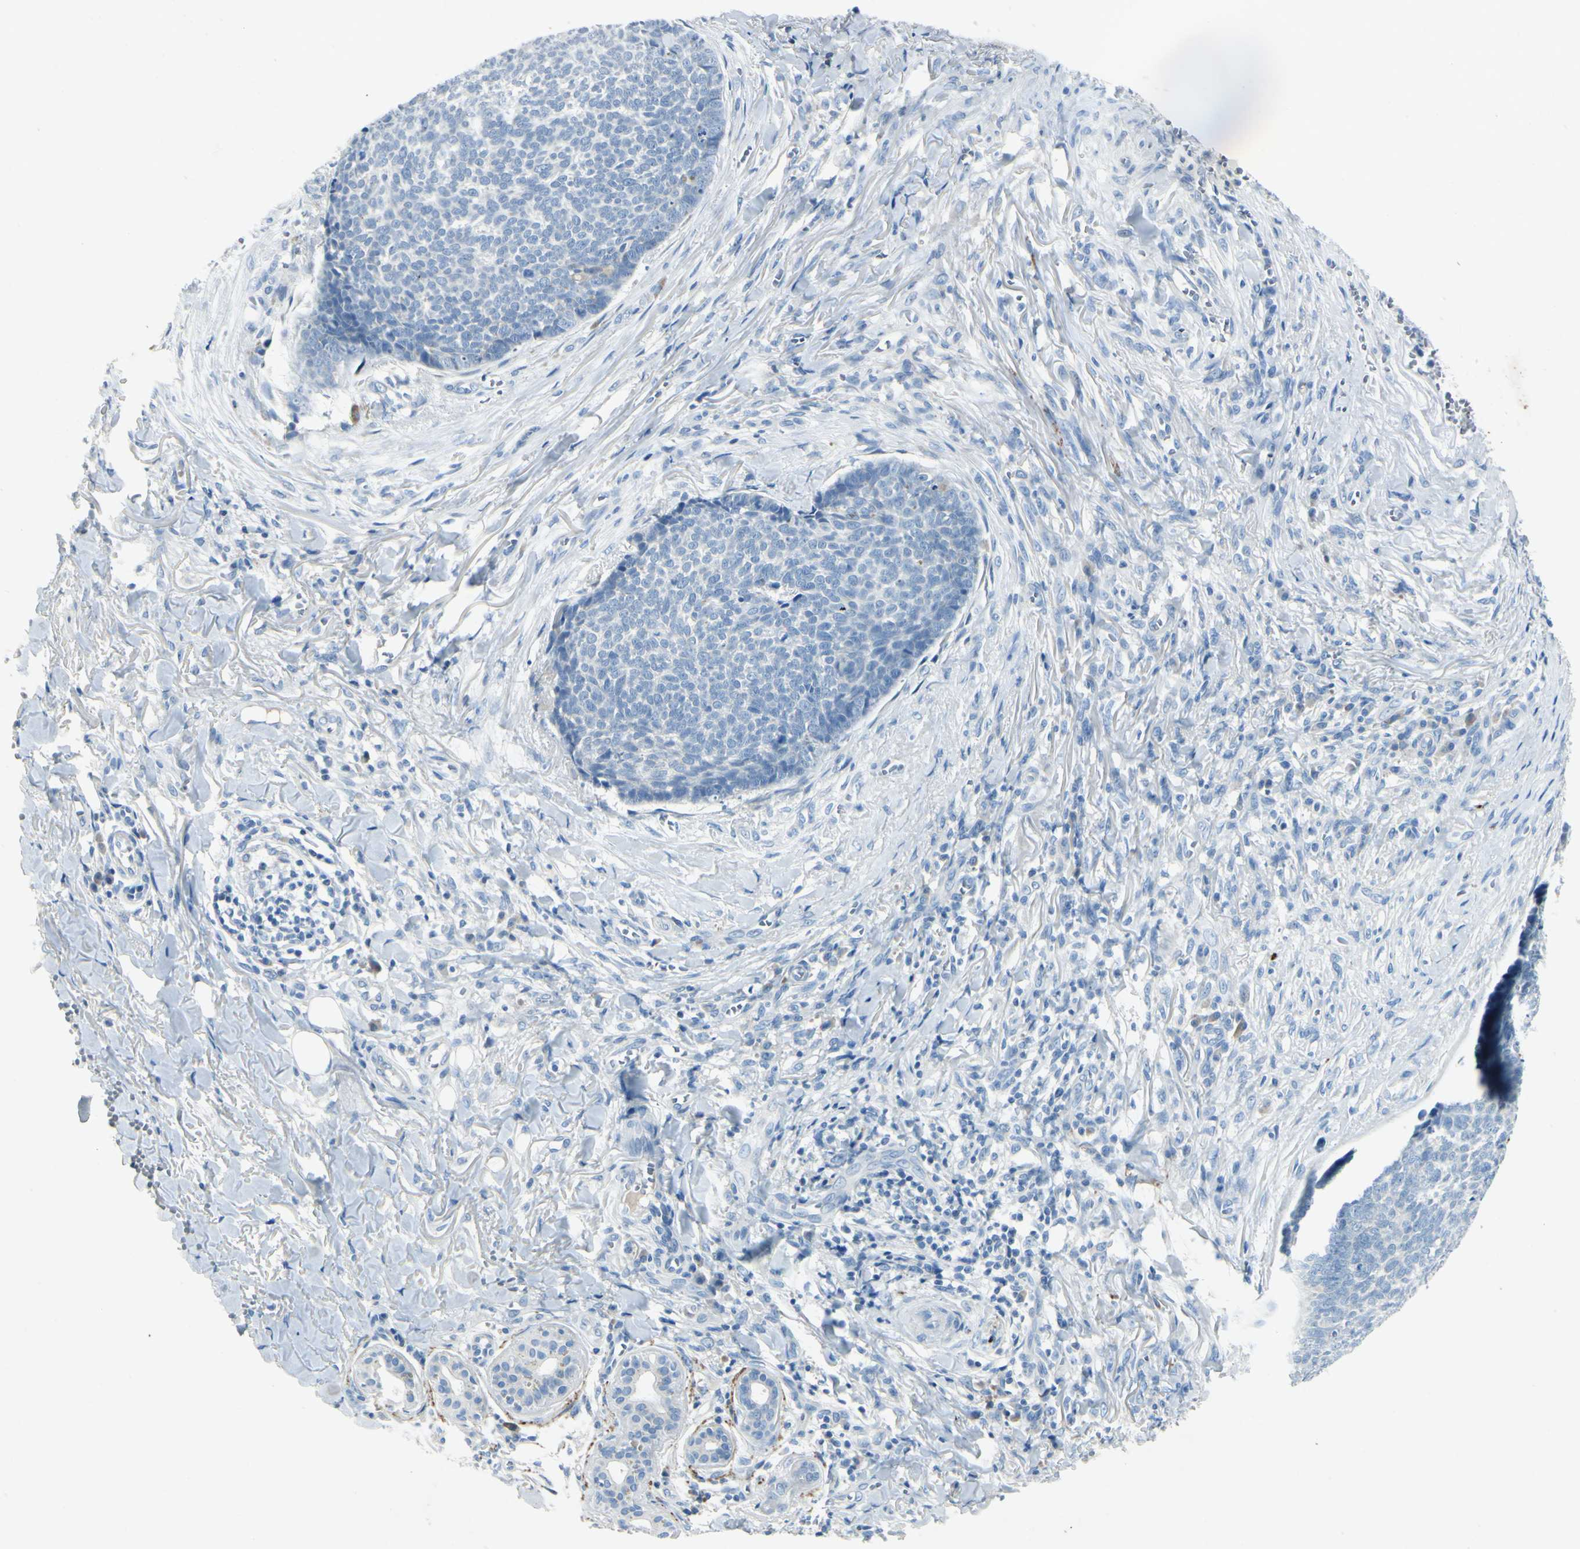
{"staining": {"intensity": "negative", "quantity": "none", "location": "none"}, "tissue": "skin cancer", "cell_type": "Tumor cells", "image_type": "cancer", "snomed": [{"axis": "morphology", "description": "Basal cell carcinoma"}, {"axis": "topography", "description": "Skin"}], "caption": "A histopathology image of skin cancer (basal cell carcinoma) stained for a protein exhibits no brown staining in tumor cells. Nuclei are stained in blue.", "gene": "SNAP91", "patient": {"sex": "male", "age": 84}}